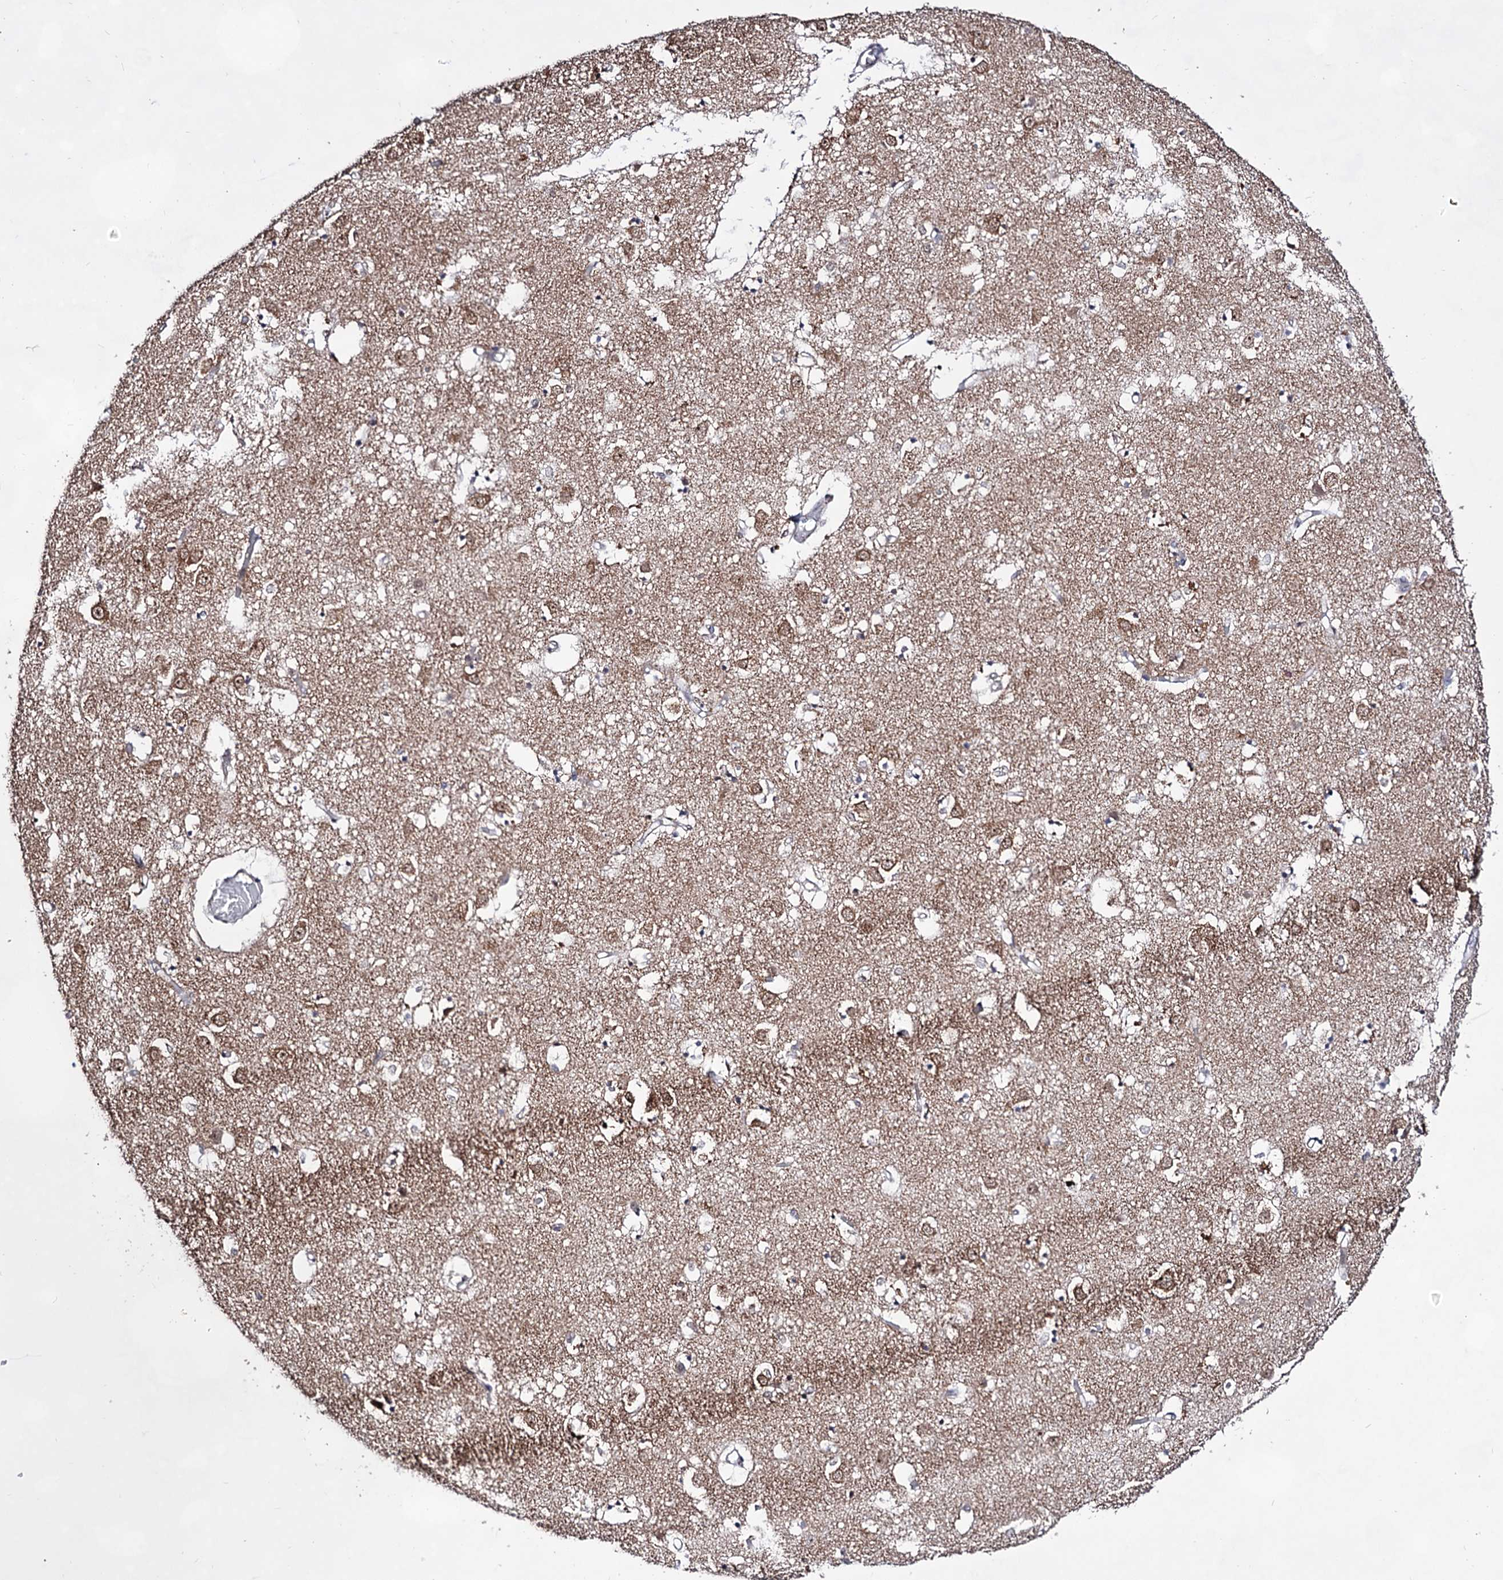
{"staining": {"intensity": "moderate", "quantity": "<25%", "location": "nuclear"}, "tissue": "caudate", "cell_type": "Glial cells", "image_type": "normal", "snomed": [{"axis": "morphology", "description": "Normal tissue, NOS"}, {"axis": "topography", "description": "Lateral ventricle wall"}], "caption": "Normal caudate demonstrates moderate nuclear positivity in about <25% of glial cells, visualized by immunohistochemistry.", "gene": "EXOSC10", "patient": {"sex": "male", "age": 70}}